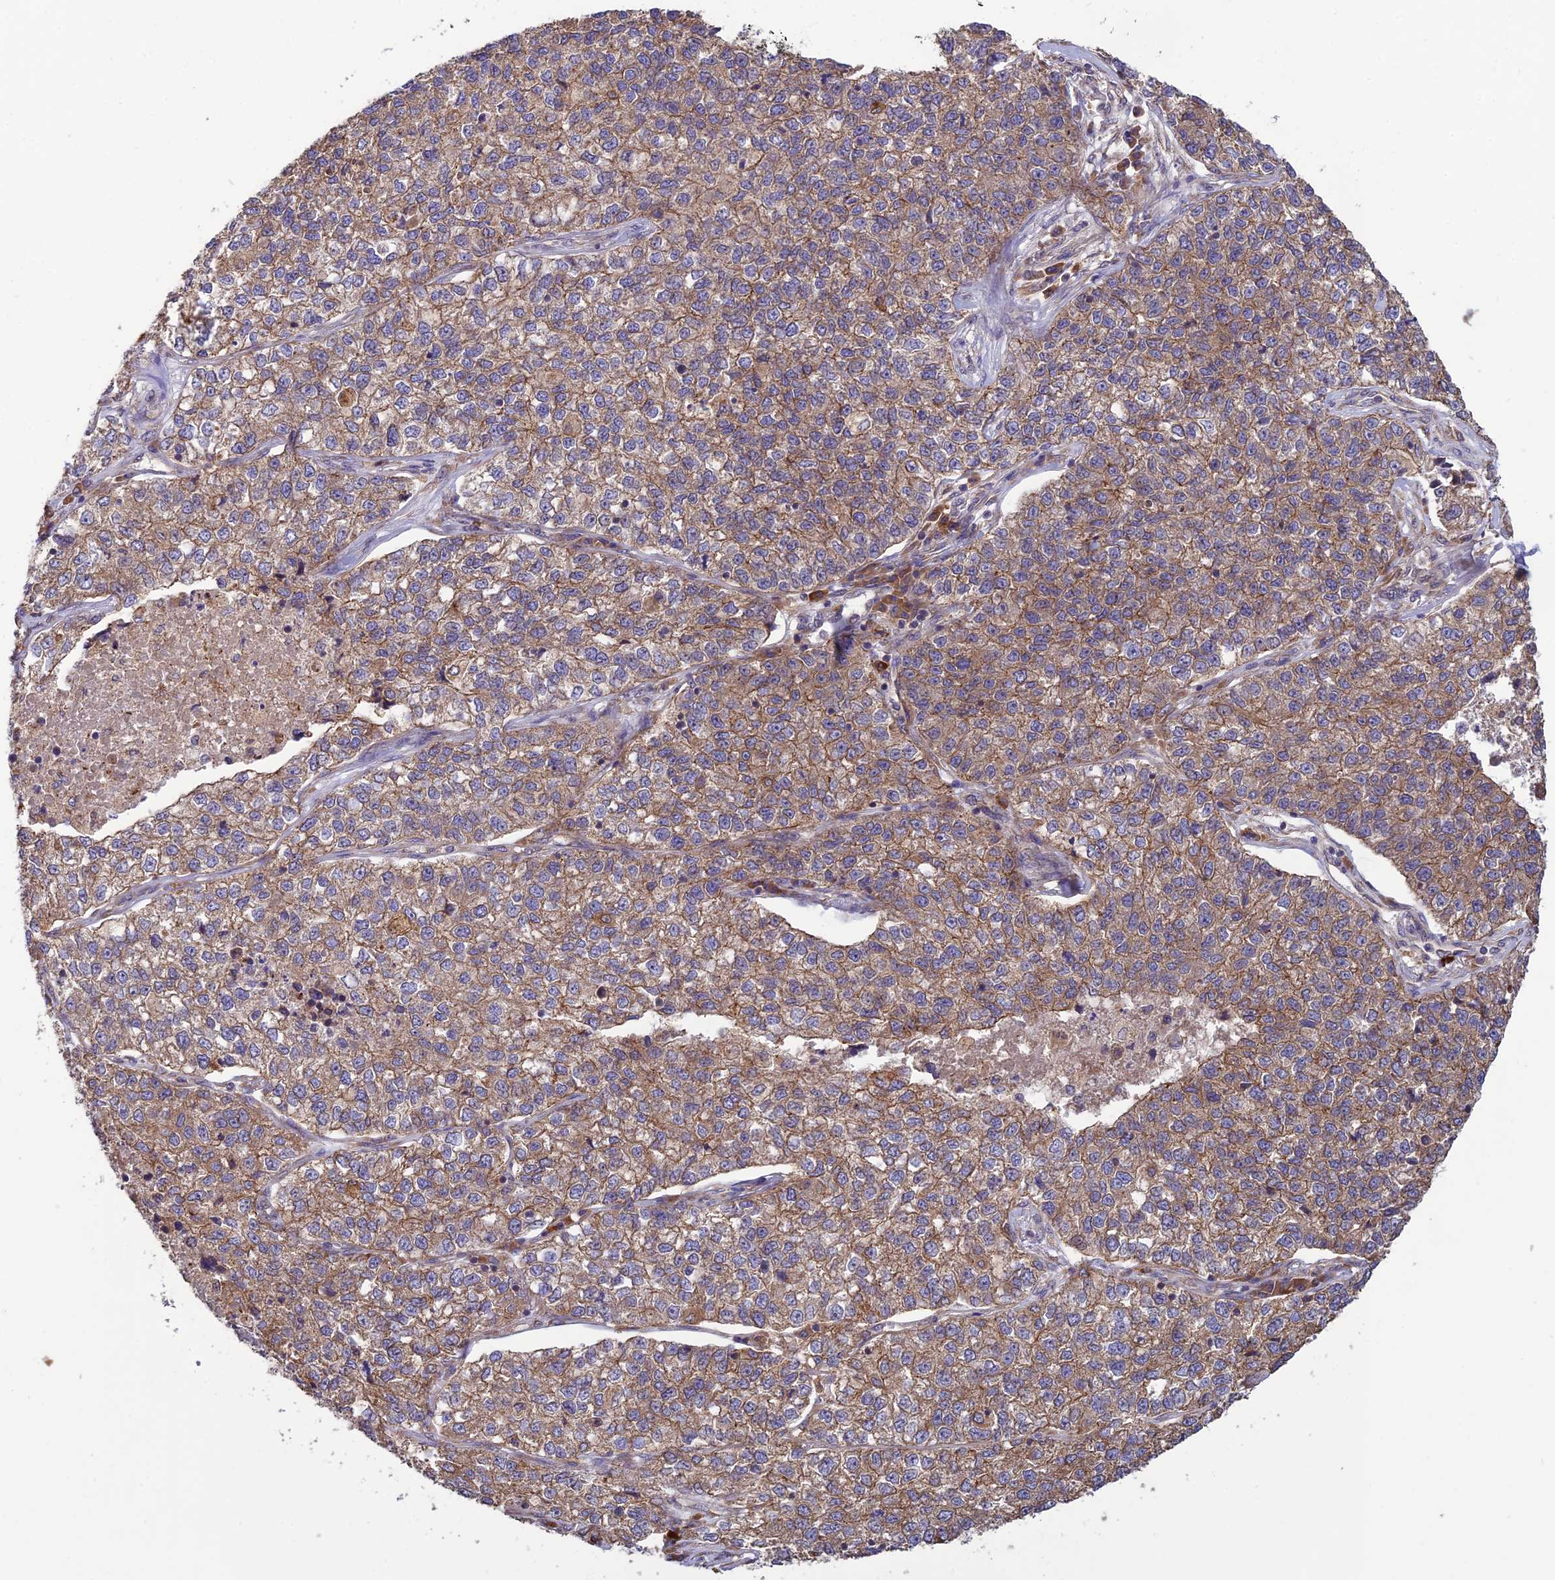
{"staining": {"intensity": "moderate", "quantity": ">75%", "location": "cytoplasmic/membranous"}, "tissue": "lung cancer", "cell_type": "Tumor cells", "image_type": "cancer", "snomed": [{"axis": "morphology", "description": "Adenocarcinoma, NOS"}, {"axis": "topography", "description": "Lung"}], "caption": "A medium amount of moderate cytoplasmic/membranous staining is seen in about >75% of tumor cells in lung cancer (adenocarcinoma) tissue. Nuclei are stained in blue.", "gene": "MRNIP", "patient": {"sex": "male", "age": 49}}